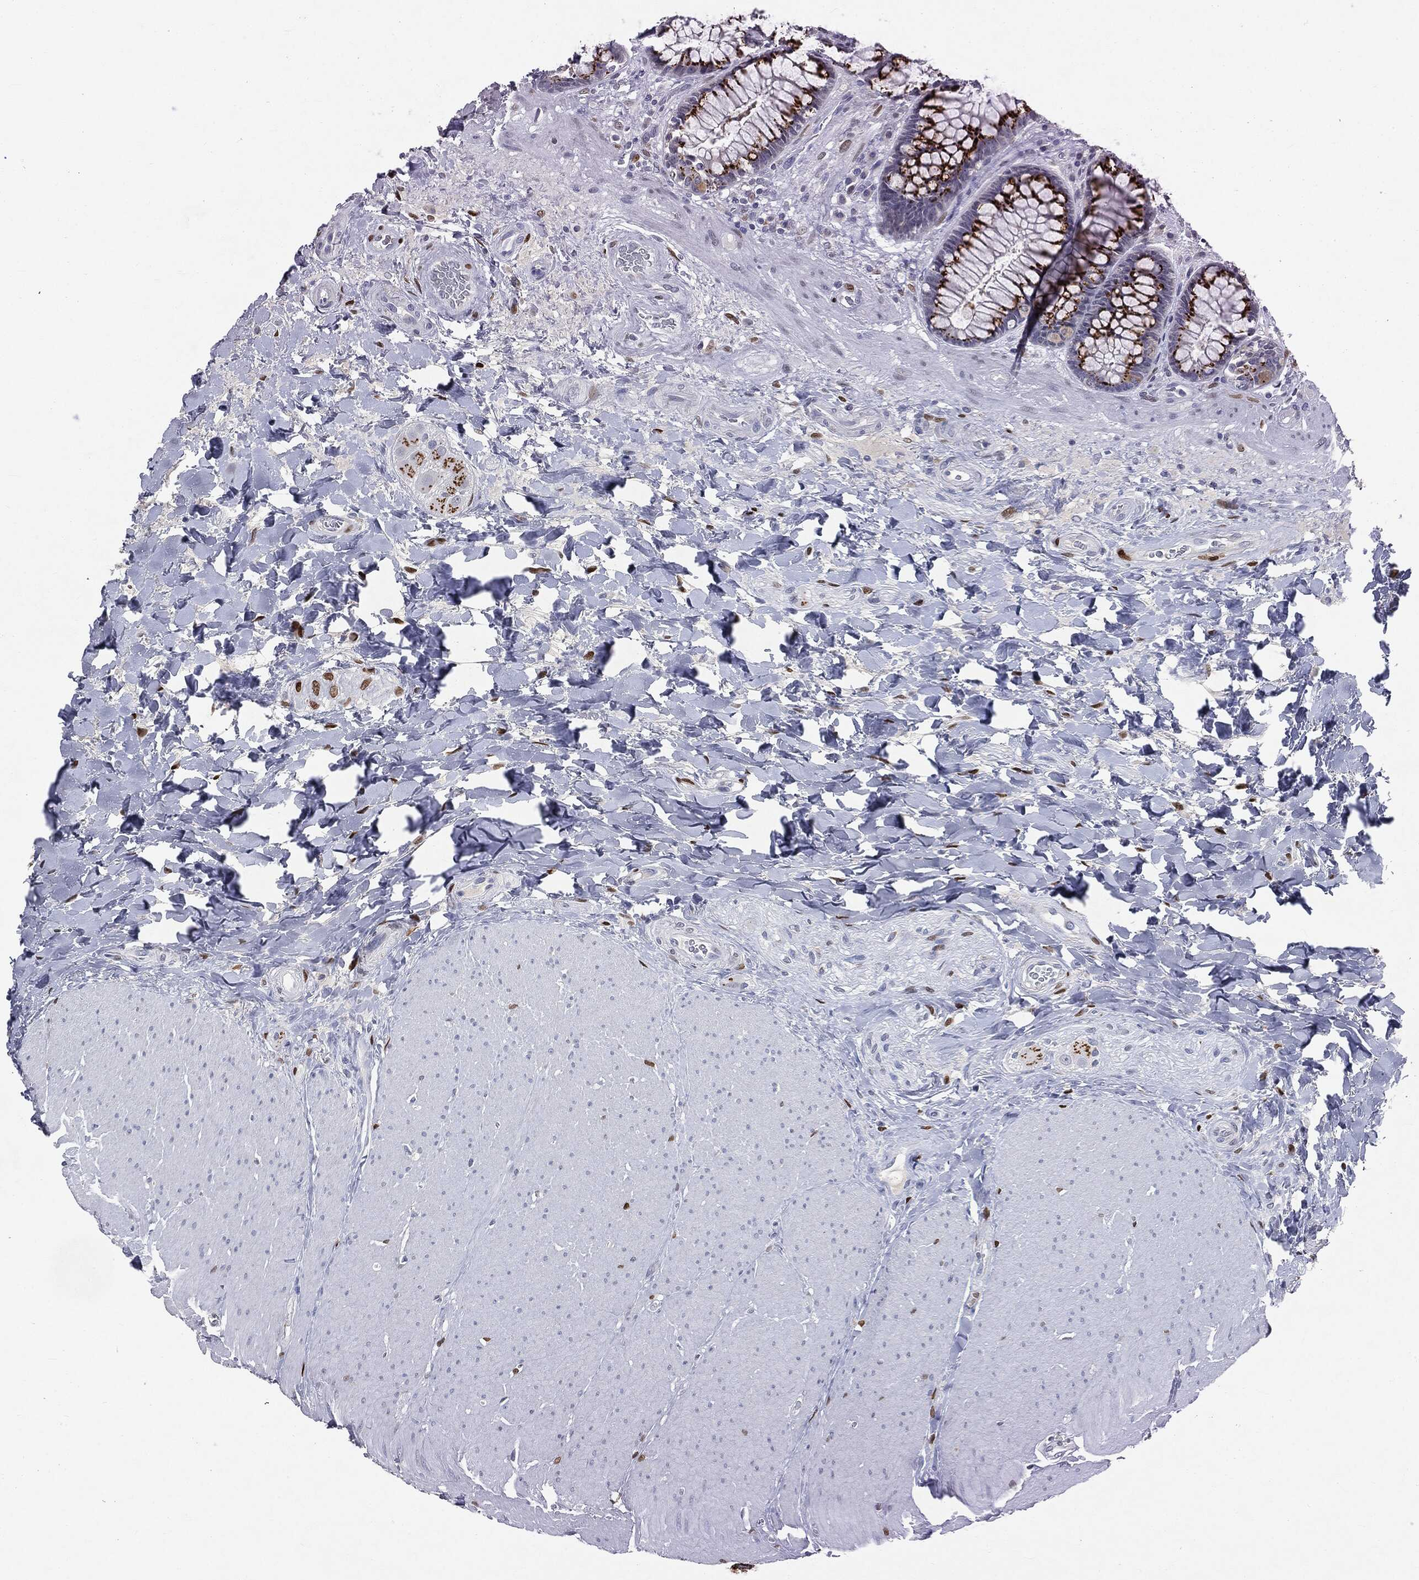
{"staining": {"intensity": "strong", "quantity": ">75%", "location": "cytoplasmic/membranous"}, "tissue": "rectum", "cell_type": "Glandular cells", "image_type": "normal", "snomed": [{"axis": "morphology", "description": "Normal tissue, NOS"}, {"axis": "topography", "description": "Rectum"}], "caption": "IHC staining of unremarkable rectum, which shows high levels of strong cytoplasmic/membranous staining in approximately >75% of glandular cells indicating strong cytoplasmic/membranous protein expression. The staining was performed using DAB (brown) for protein detection and nuclei were counterstained in hematoxylin (blue).", "gene": "CASD1", "patient": {"sex": "female", "age": 58}}